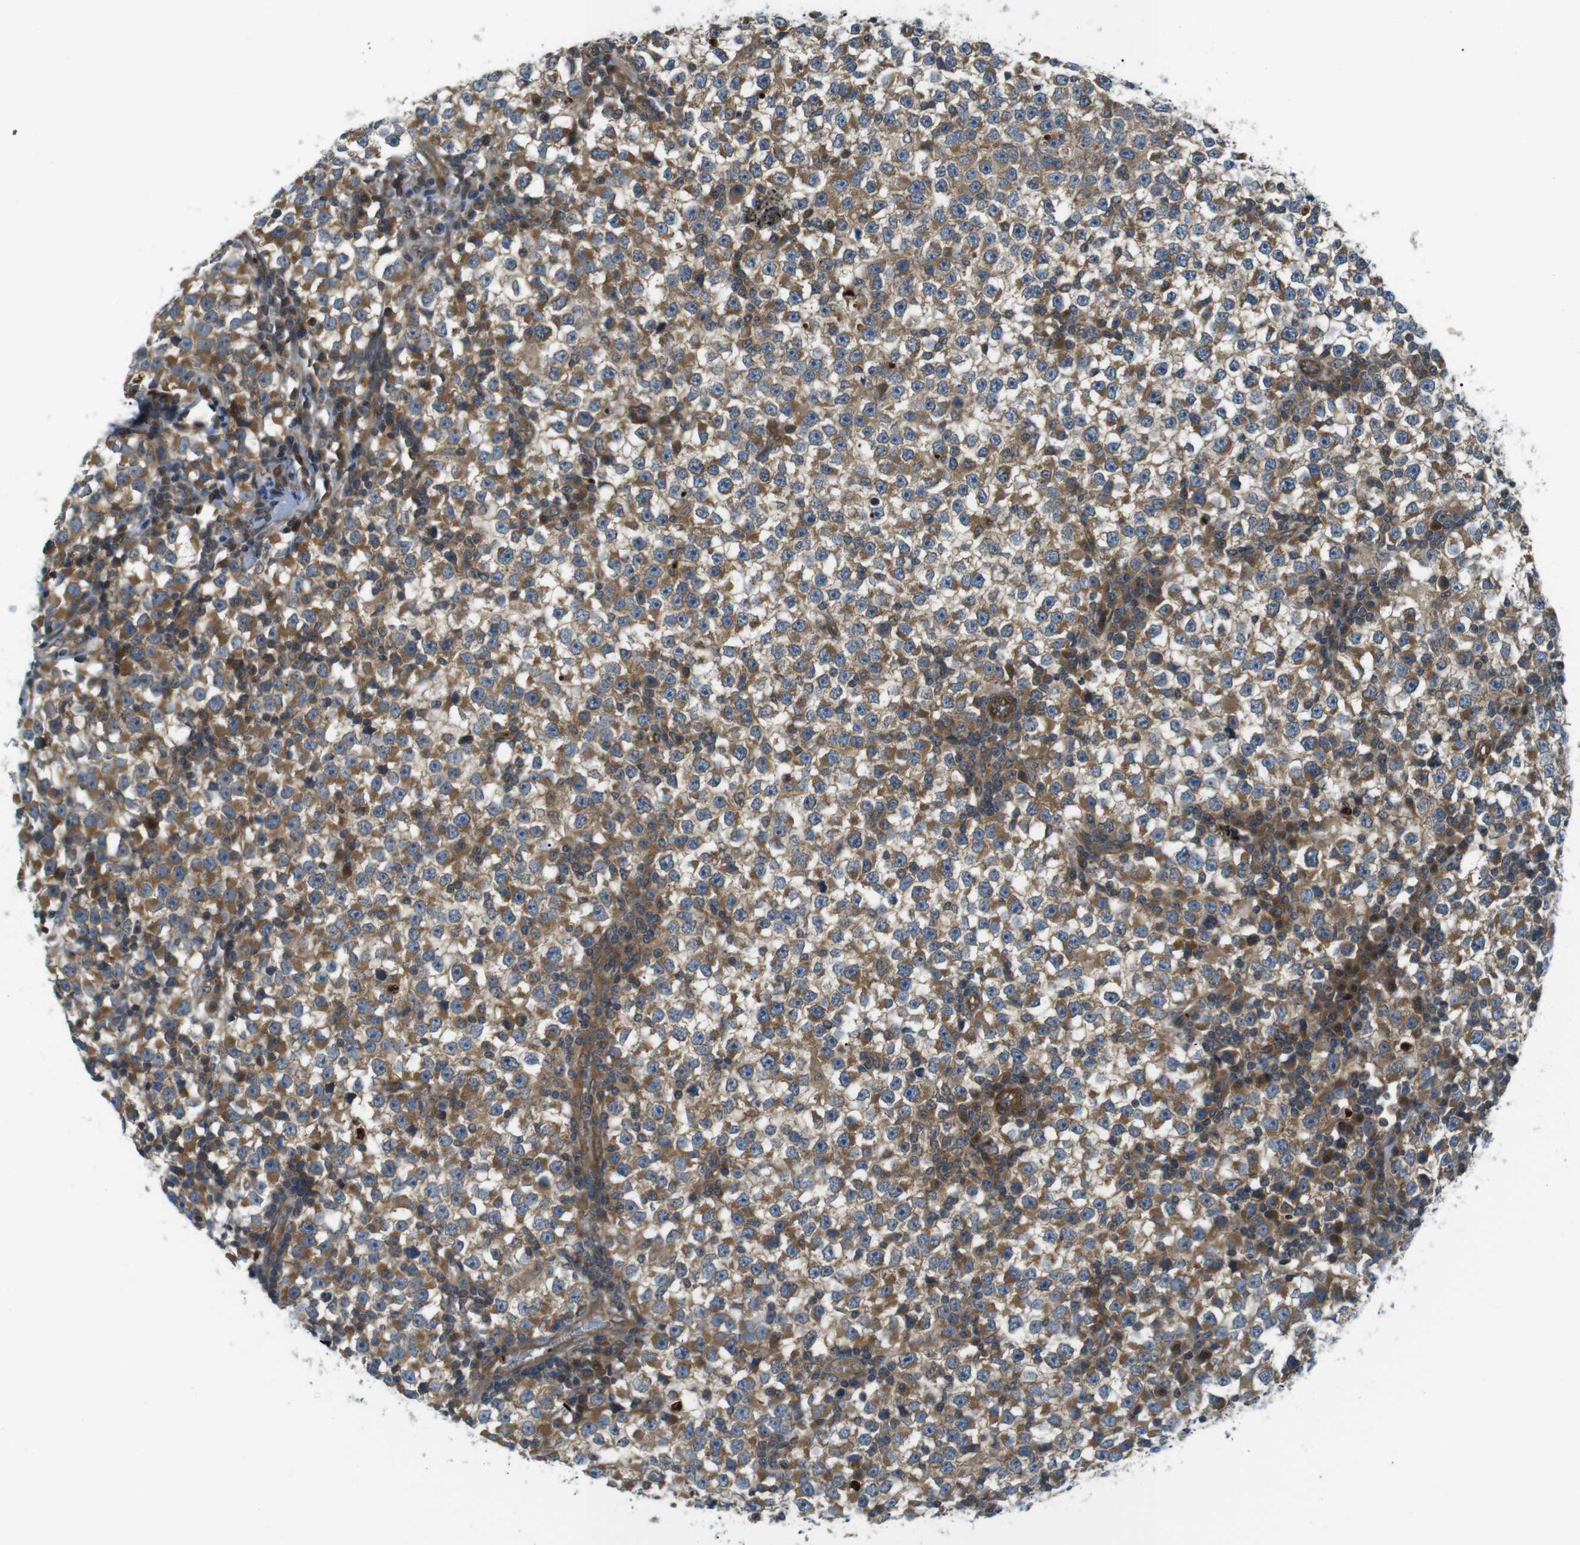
{"staining": {"intensity": "moderate", "quantity": ">75%", "location": "cytoplasmic/membranous"}, "tissue": "testis cancer", "cell_type": "Tumor cells", "image_type": "cancer", "snomed": [{"axis": "morphology", "description": "Seminoma, NOS"}, {"axis": "topography", "description": "Testis"}], "caption": "Protein analysis of seminoma (testis) tissue reveals moderate cytoplasmic/membranous positivity in approximately >75% of tumor cells.", "gene": "TSC1", "patient": {"sex": "male", "age": 65}}